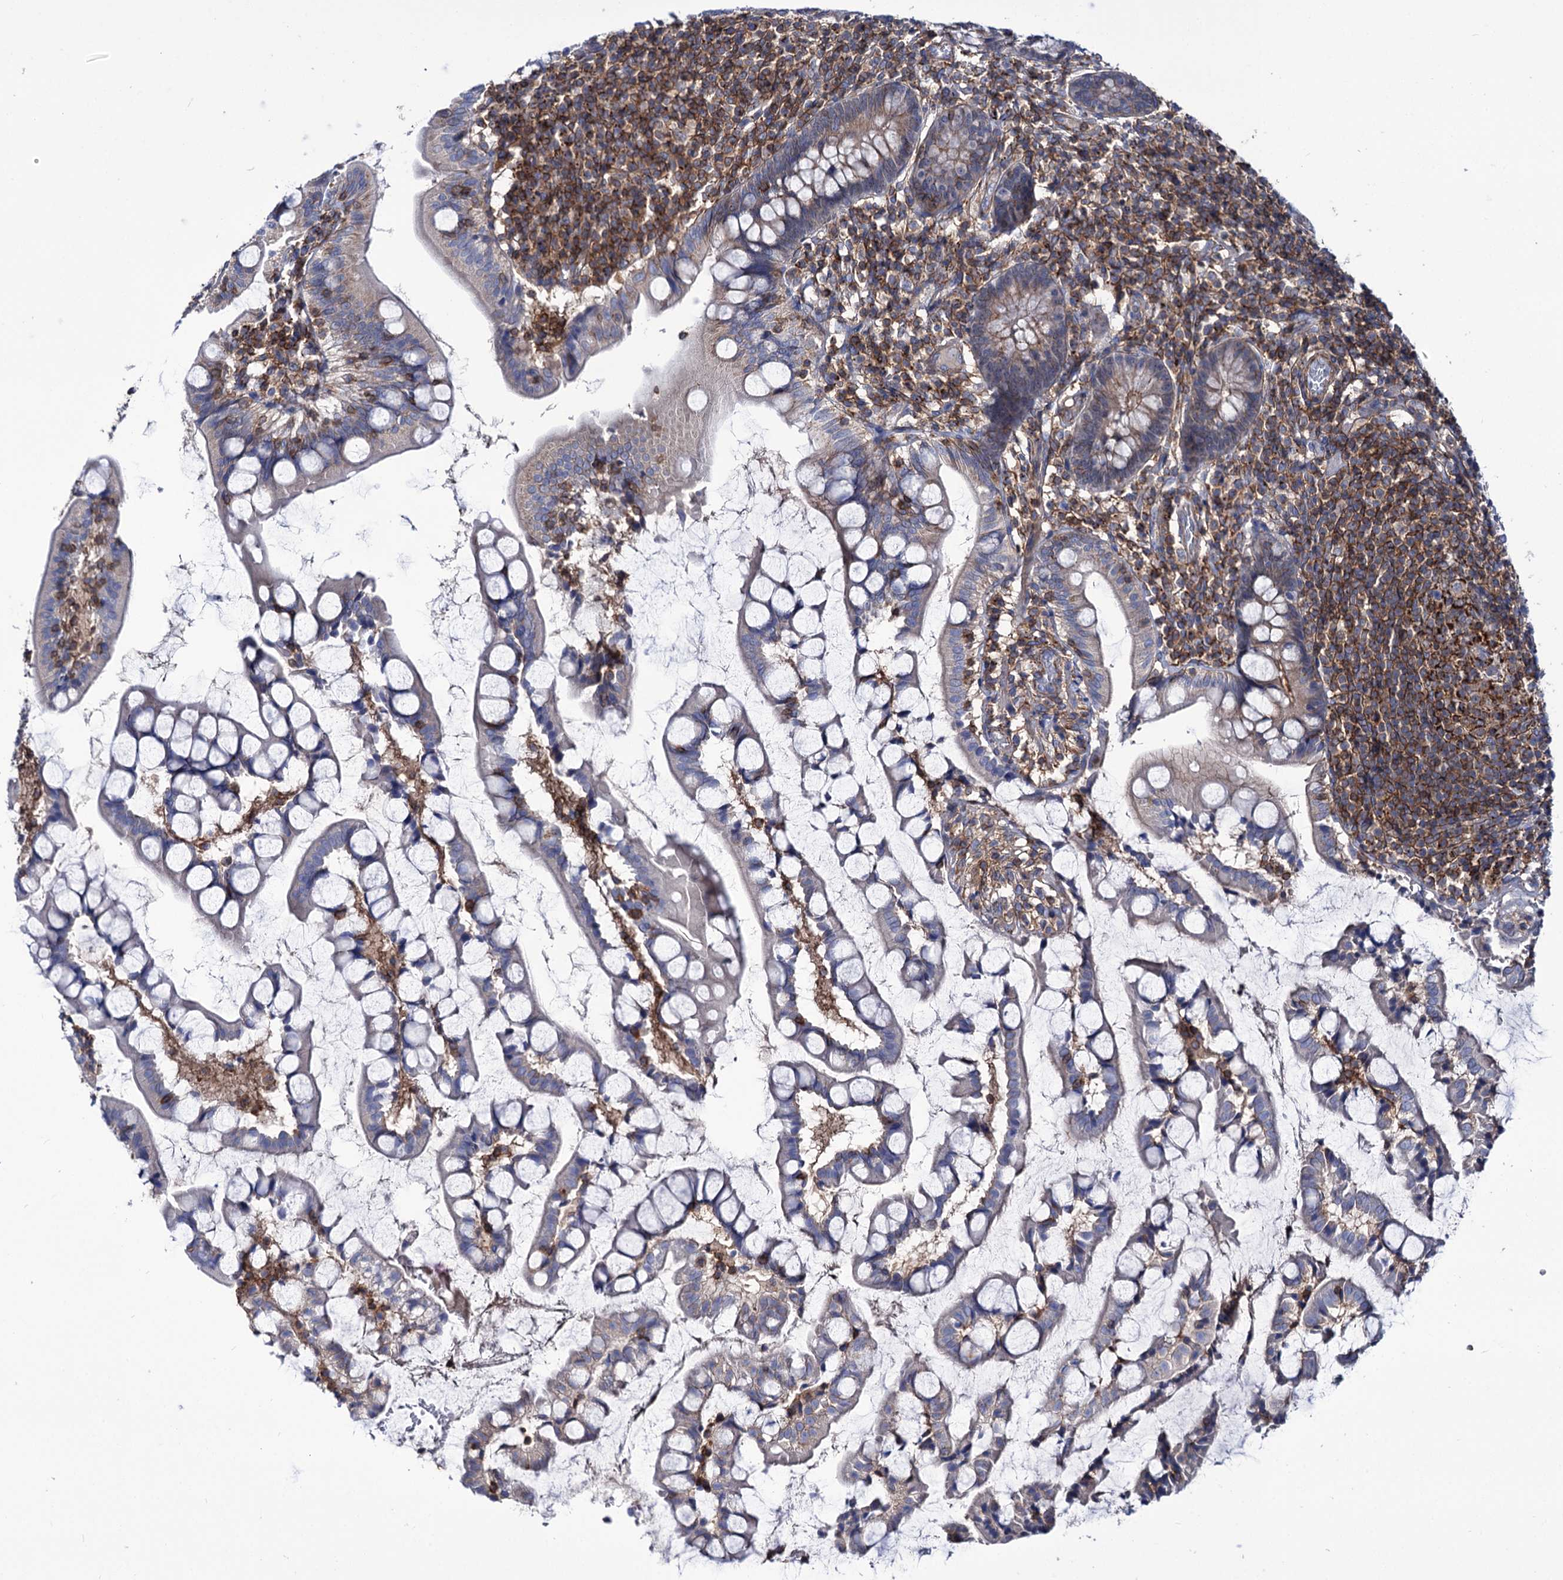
{"staining": {"intensity": "weak", "quantity": "<25%", "location": "cytoplasmic/membranous"}, "tissue": "small intestine", "cell_type": "Glandular cells", "image_type": "normal", "snomed": [{"axis": "morphology", "description": "Normal tissue, NOS"}, {"axis": "topography", "description": "Small intestine"}], "caption": "Immunohistochemistry (IHC) of benign small intestine displays no expression in glandular cells. The staining was performed using DAB (3,3'-diaminobenzidine) to visualize the protein expression in brown, while the nuclei were stained in blue with hematoxylin (Magnification: 20x).", "gene": "DEF6", "patient": {"sex": "male", "age": 52}}